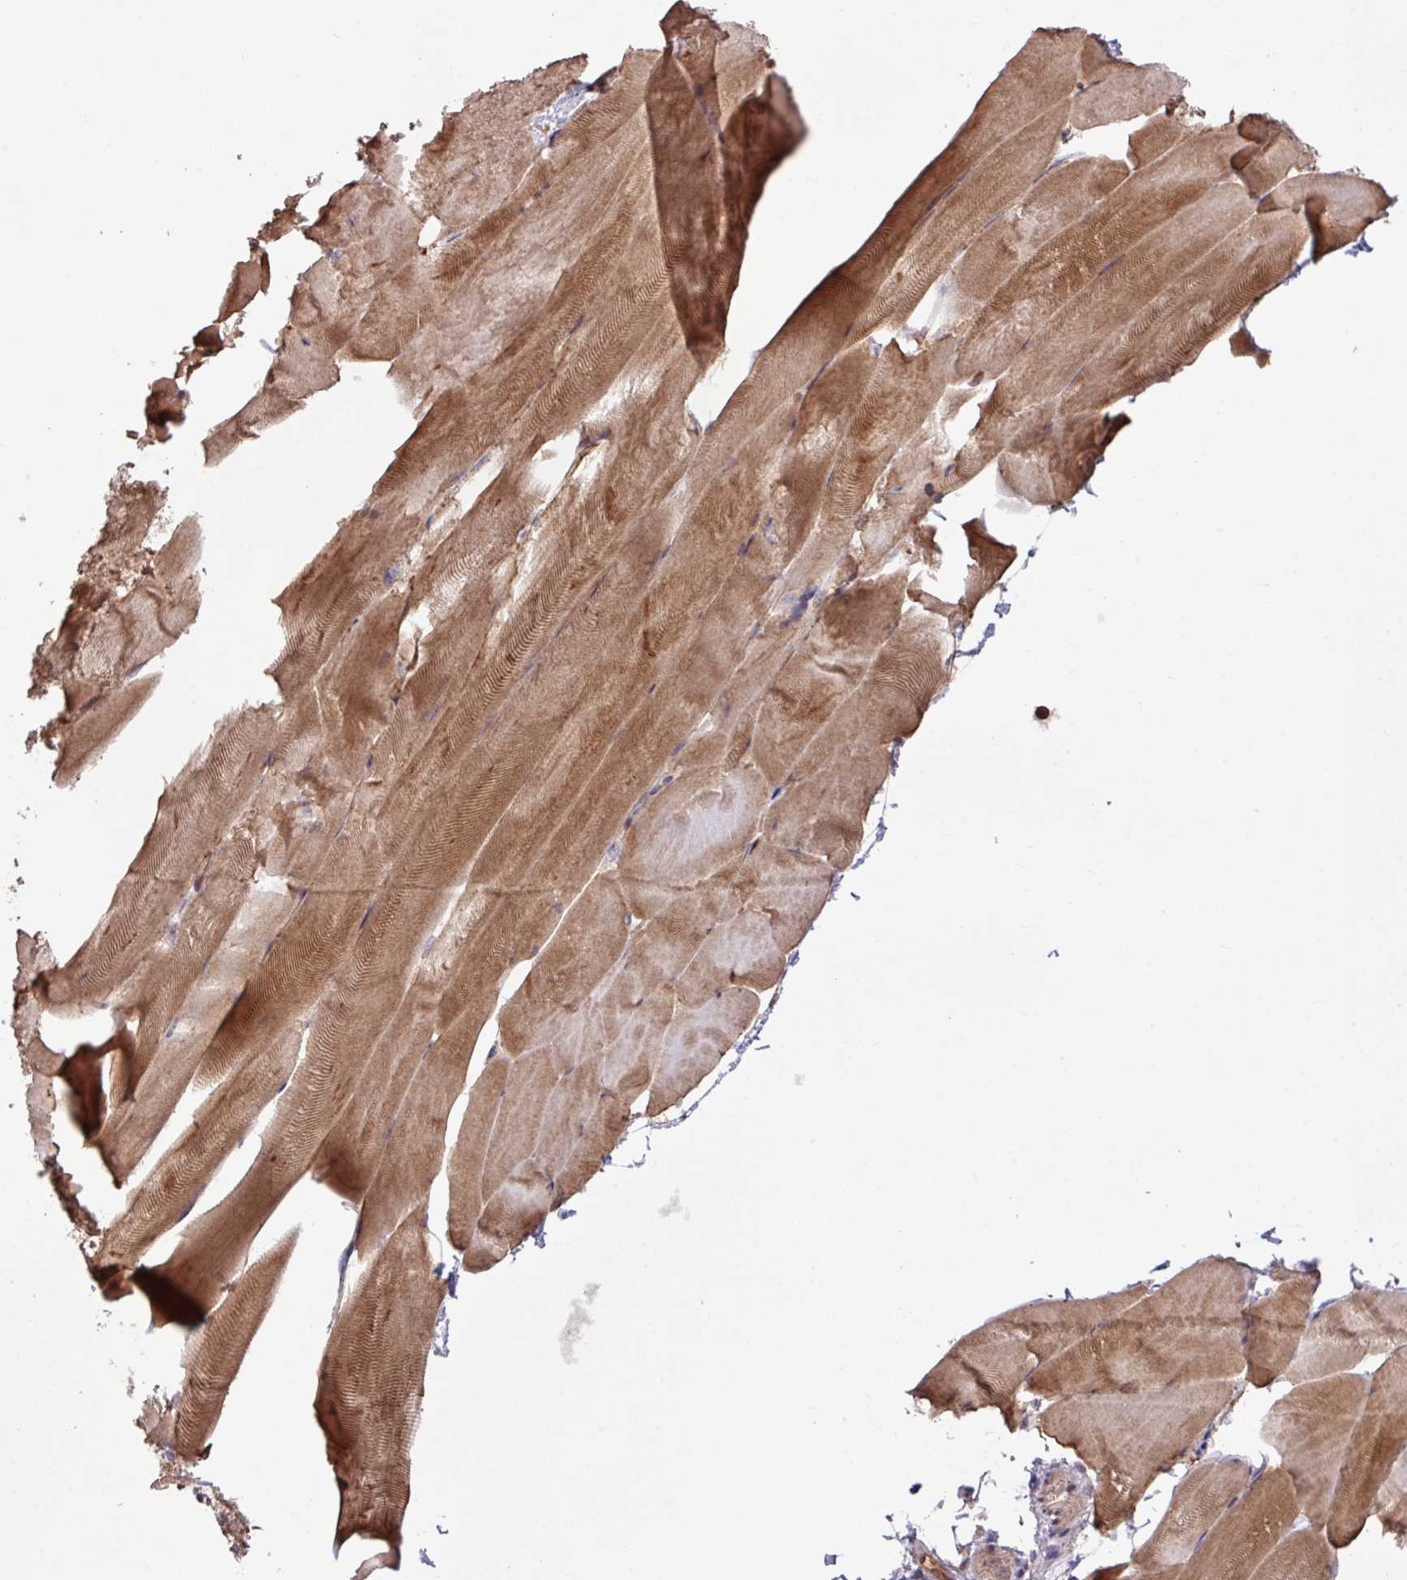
{"staining": {"intensity": "moderate", "quantity": ">75%", "location": "cytoplasmic/membranous,nuclear"}, "tissue": "skeletal muscle", "cell_type": "Myocytes", "image_type": "normal", "snomed": [{"axis": "morphology", "description": "Normal tissue, NOS"}, {"axis": "topography", "description": "Skeletal muscle"}], "caption": "IHC staining of normal skeletal muscle, which exhibits medium levels of moderate cytoplasmic/membranous,nuclear positivity in approximately >75% of myocytes indicating moderate cytoplasmic/membranous,nuclear protein expression. The staining was performed using DAB (brown) for protein detection and nuclei were counterstained in hematoxylin (blue).", "gene": "GON7", "patient": {"sex": "female", "age": 64}}